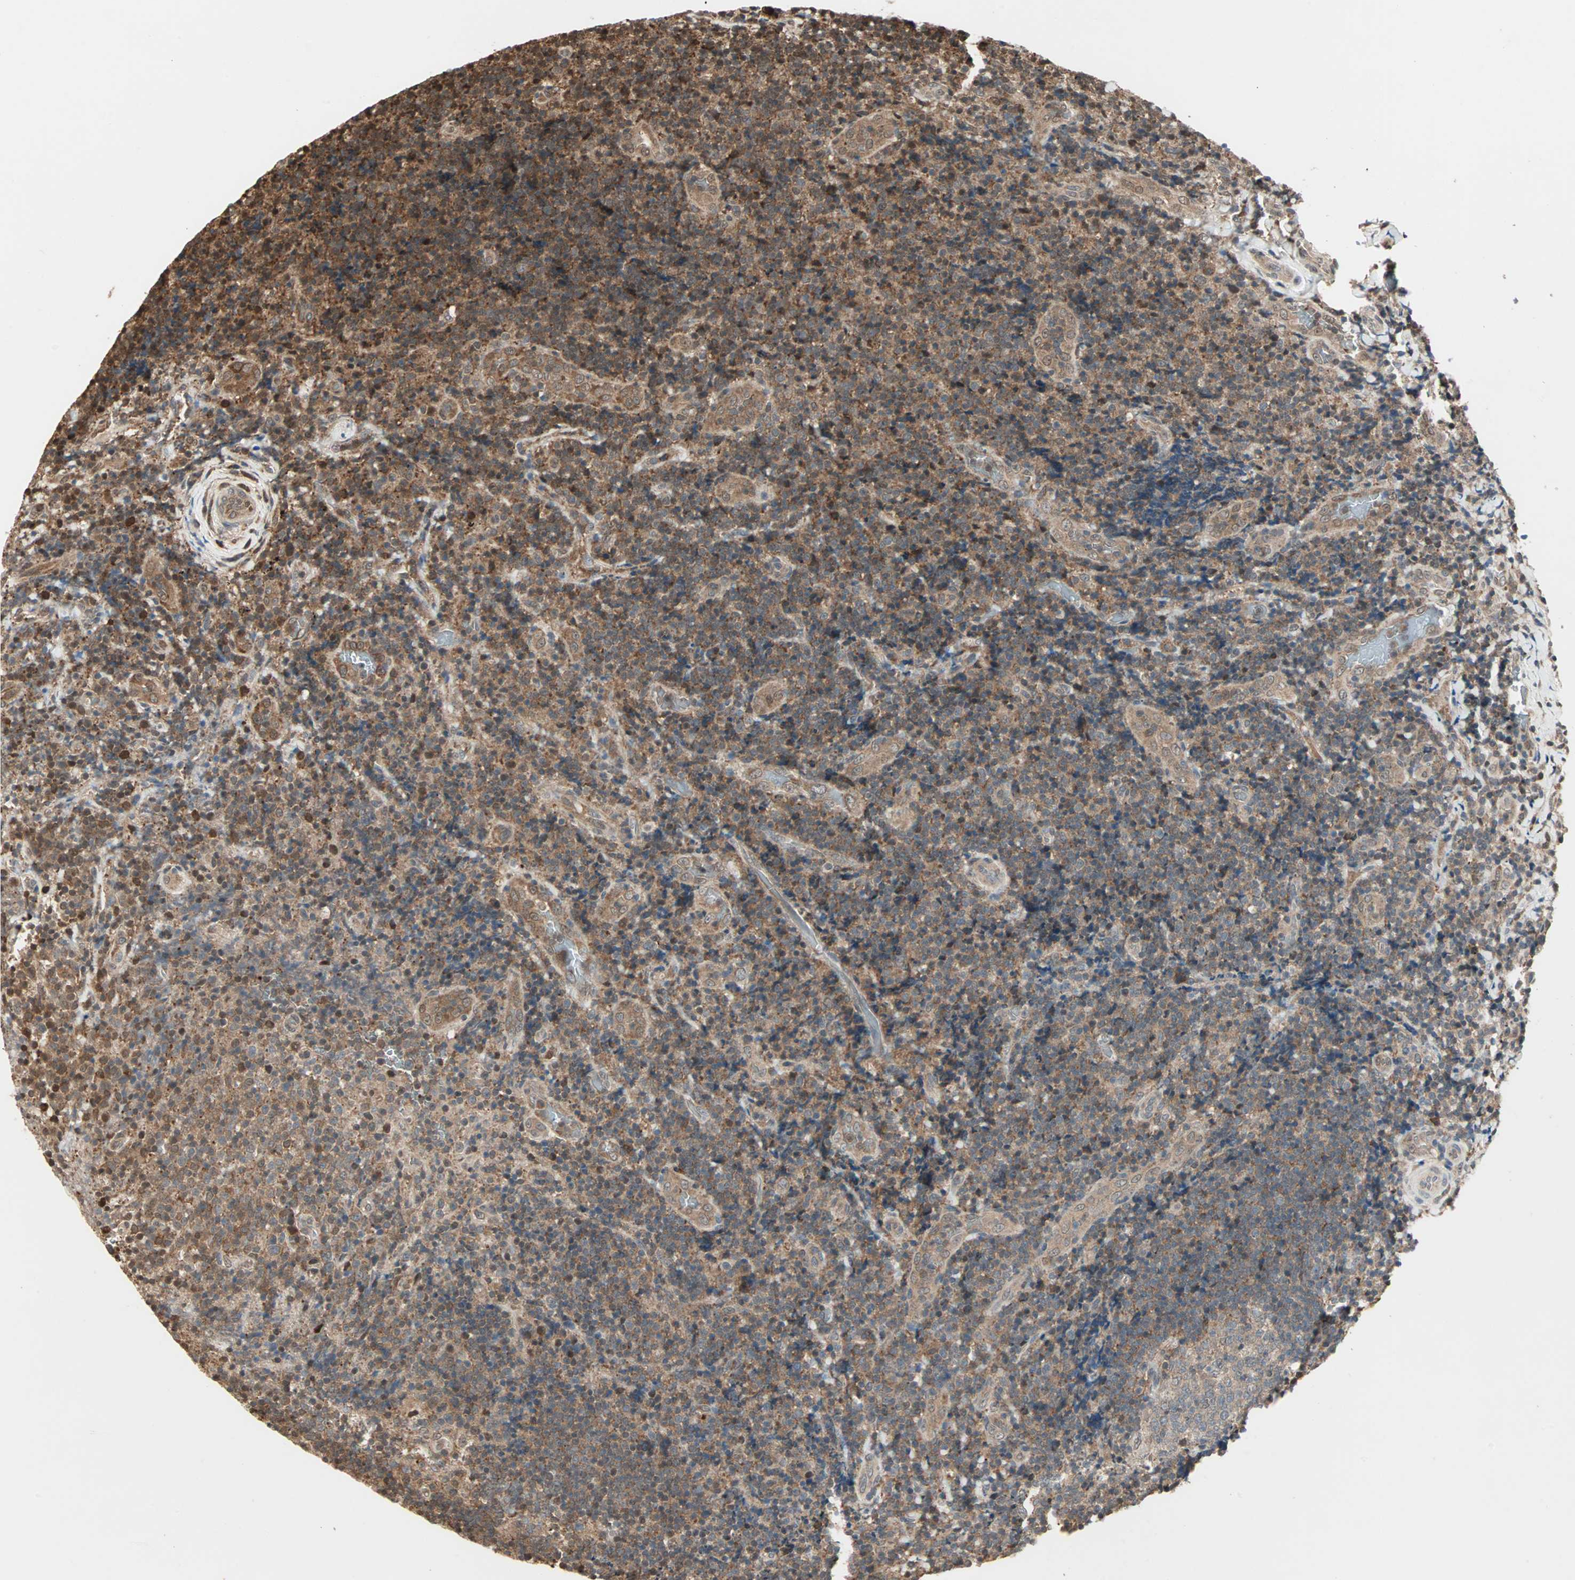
{"staining": {"intensity": "moderate", "quantity": ">75%", "location": "cytoplasmic/membranous"}, "tissue": "lymphoma", "cell_type": "Tumor cells", "image_type": "cancer", "snomed": [{"axis": "morphology", "description": "Malignant lymphoma, non-Hodgkin's type, High grade"}, {"axis": "topography", "description": "Tonsil"}], "caption": "Brown immunohistochemical staining in high-grade malignant lymphoma, non-Hodgkin's type reveals moderate cytoplasmic/membranous expression in approximately >75% of tumor cells. (DAB IHC with brightfield microscopy, high magnification).", "gene": "DRG2", "patient": {"sex": "female", "age": 36}}